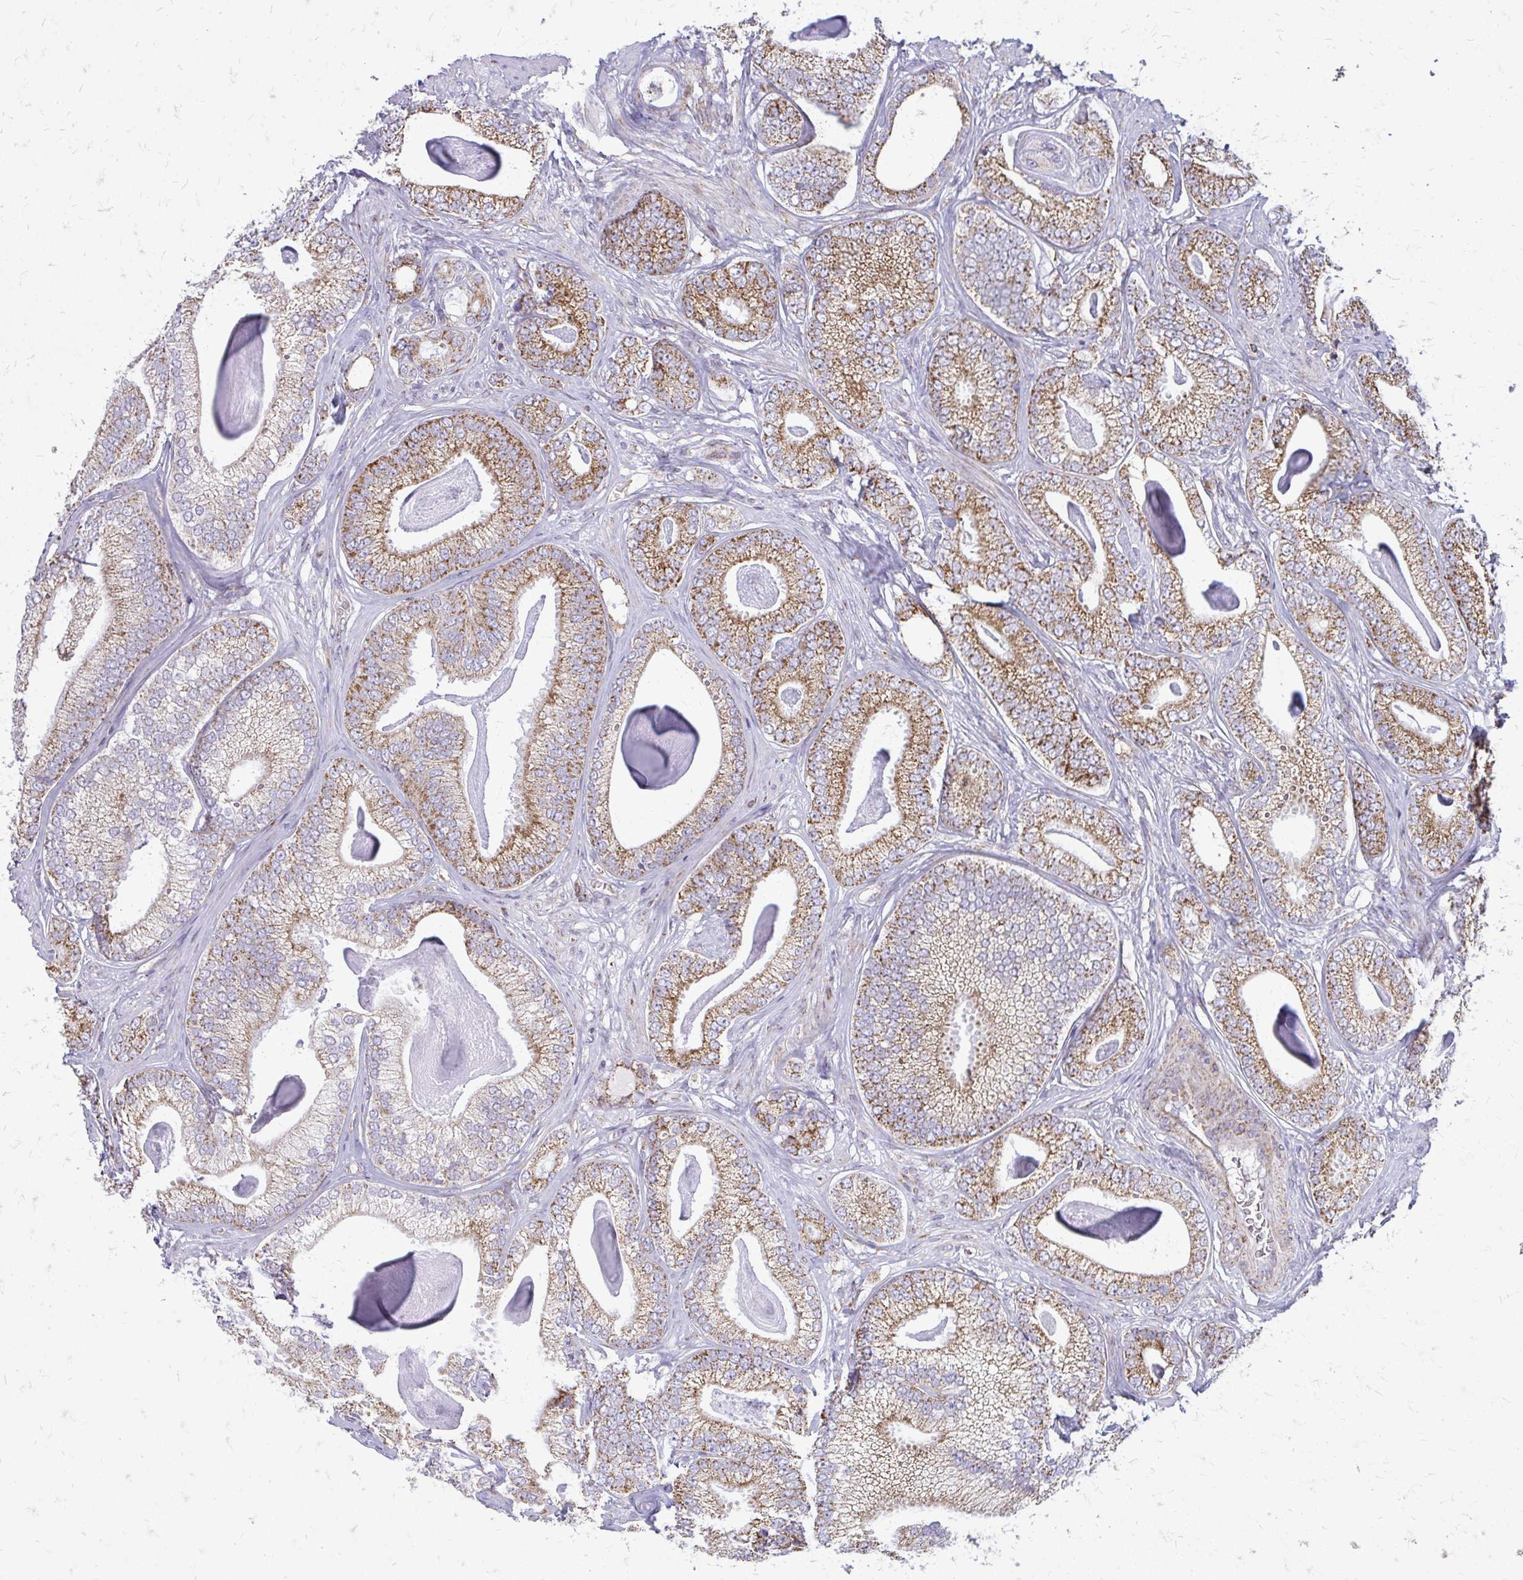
{"staining": {"intensity": "moderate", "quantity": ">75%", "location": "cytoplasmic/membranous"}, "tissue": "prostate cancer", "cell_type": "Tumor cells", "image_type": "cancer", "snomed": [{"axis": "morphology", "description": "Adenocarcinoma, Low grade"}, {"axis": "topography", "description": "Prostate"}], "caption": "This photomicrograph demonstrates immunohistochemistry staining of human prostate adenocarcinoma (low-grade), with medium moderate cytoplasmic/membranous expression in about >75% of tumor cells.", "gene": "IFIT1", "patient": {"sex": "male", "age": 63}}